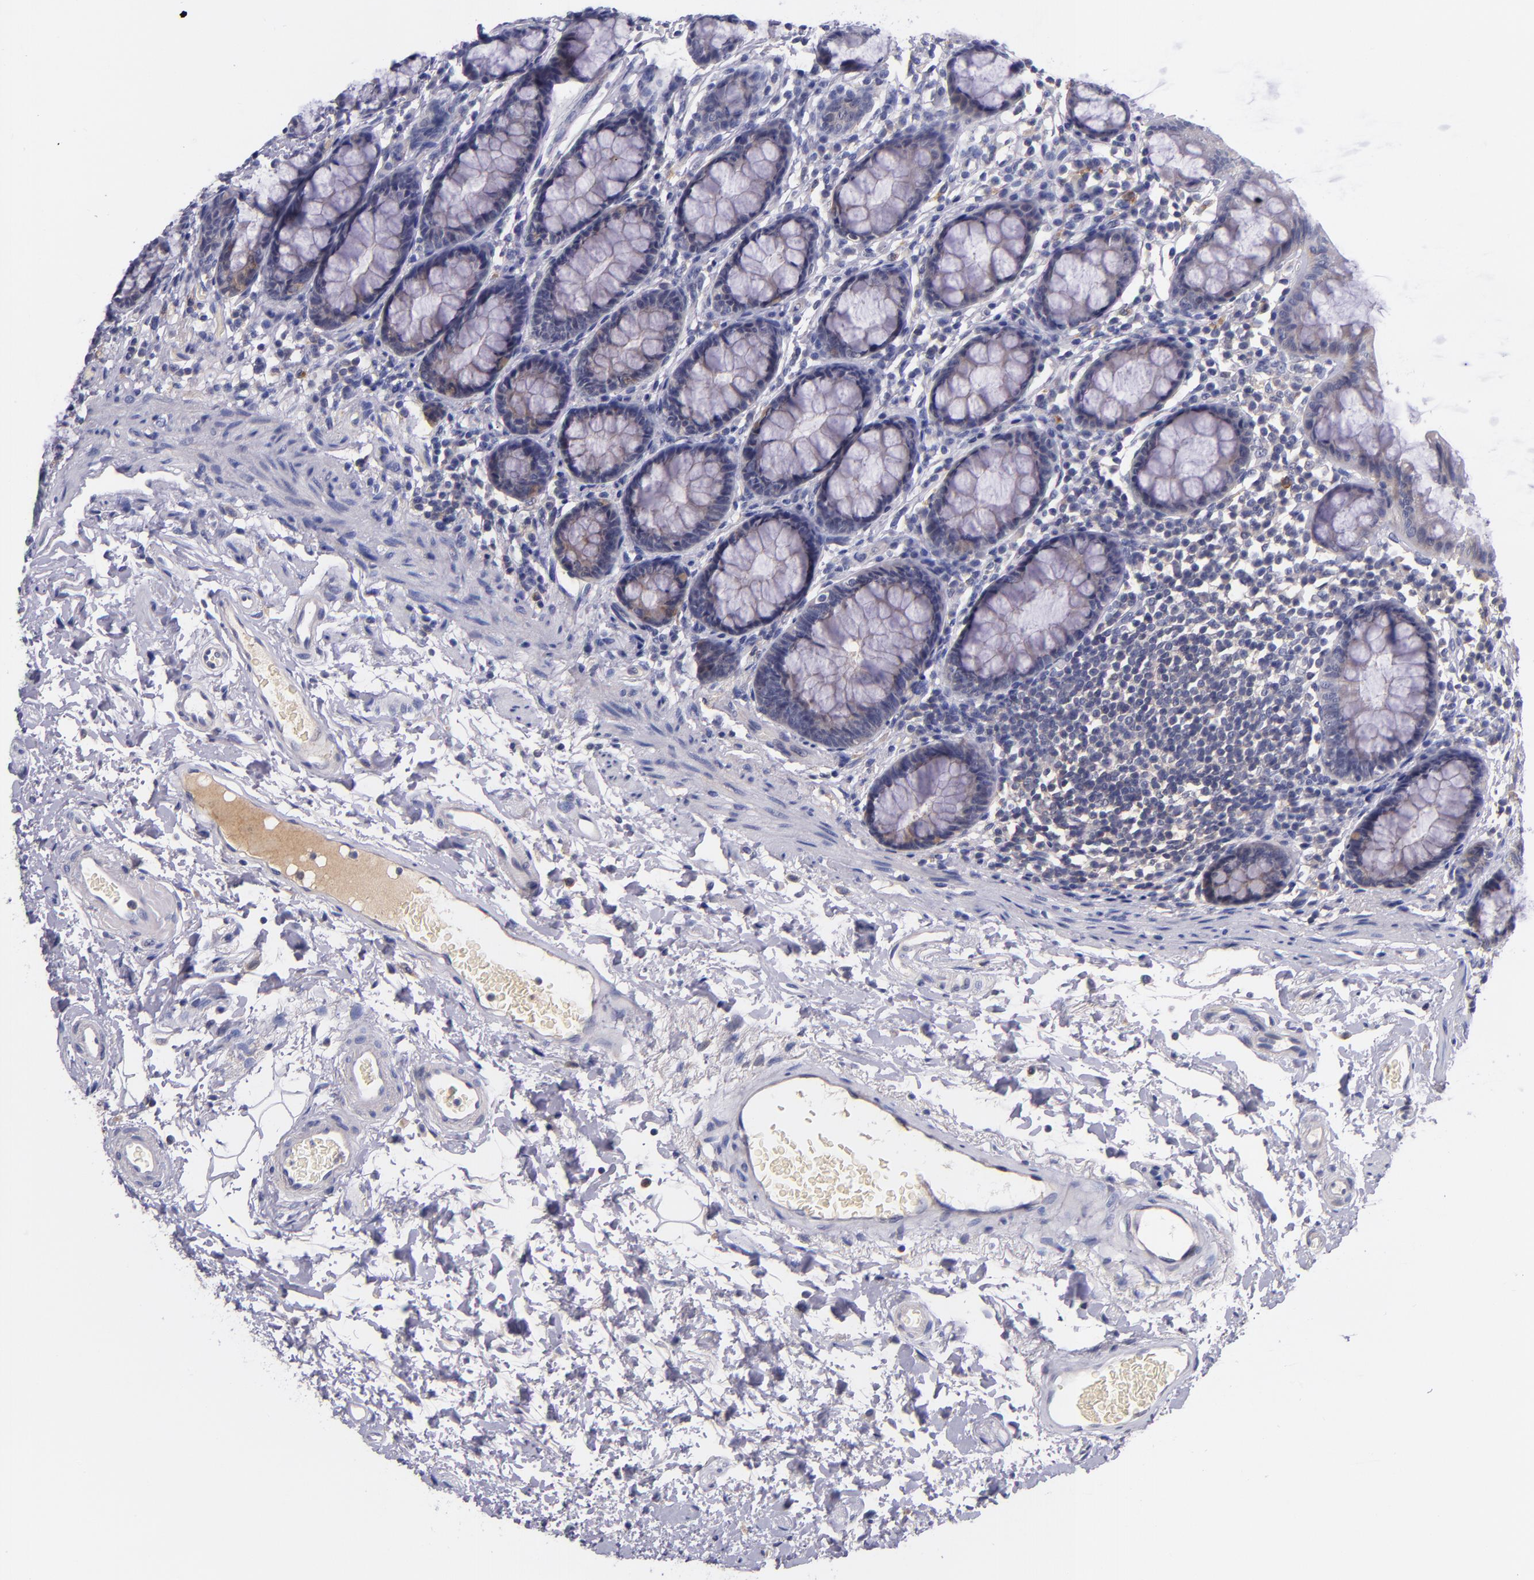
{"staining": {"intensity": "negative", "quantity": "none", "location": "none"}, "tissue": "rectum", "cell_type": "Glandular cells", "image_type": "normal", "snomed": [{"axis": "morphology", "description": "Normal tissue, NOS"}, {"axis": "topography", "description": "Rectum"}], "caption": "DAB (3,3'-diaminobenzidine) immunohistochemical staining of normal human rectum exhibits no significant positivity in glandular cells.", "gene": "RBP4", "patient": {"sex": "male", "age": 92}}